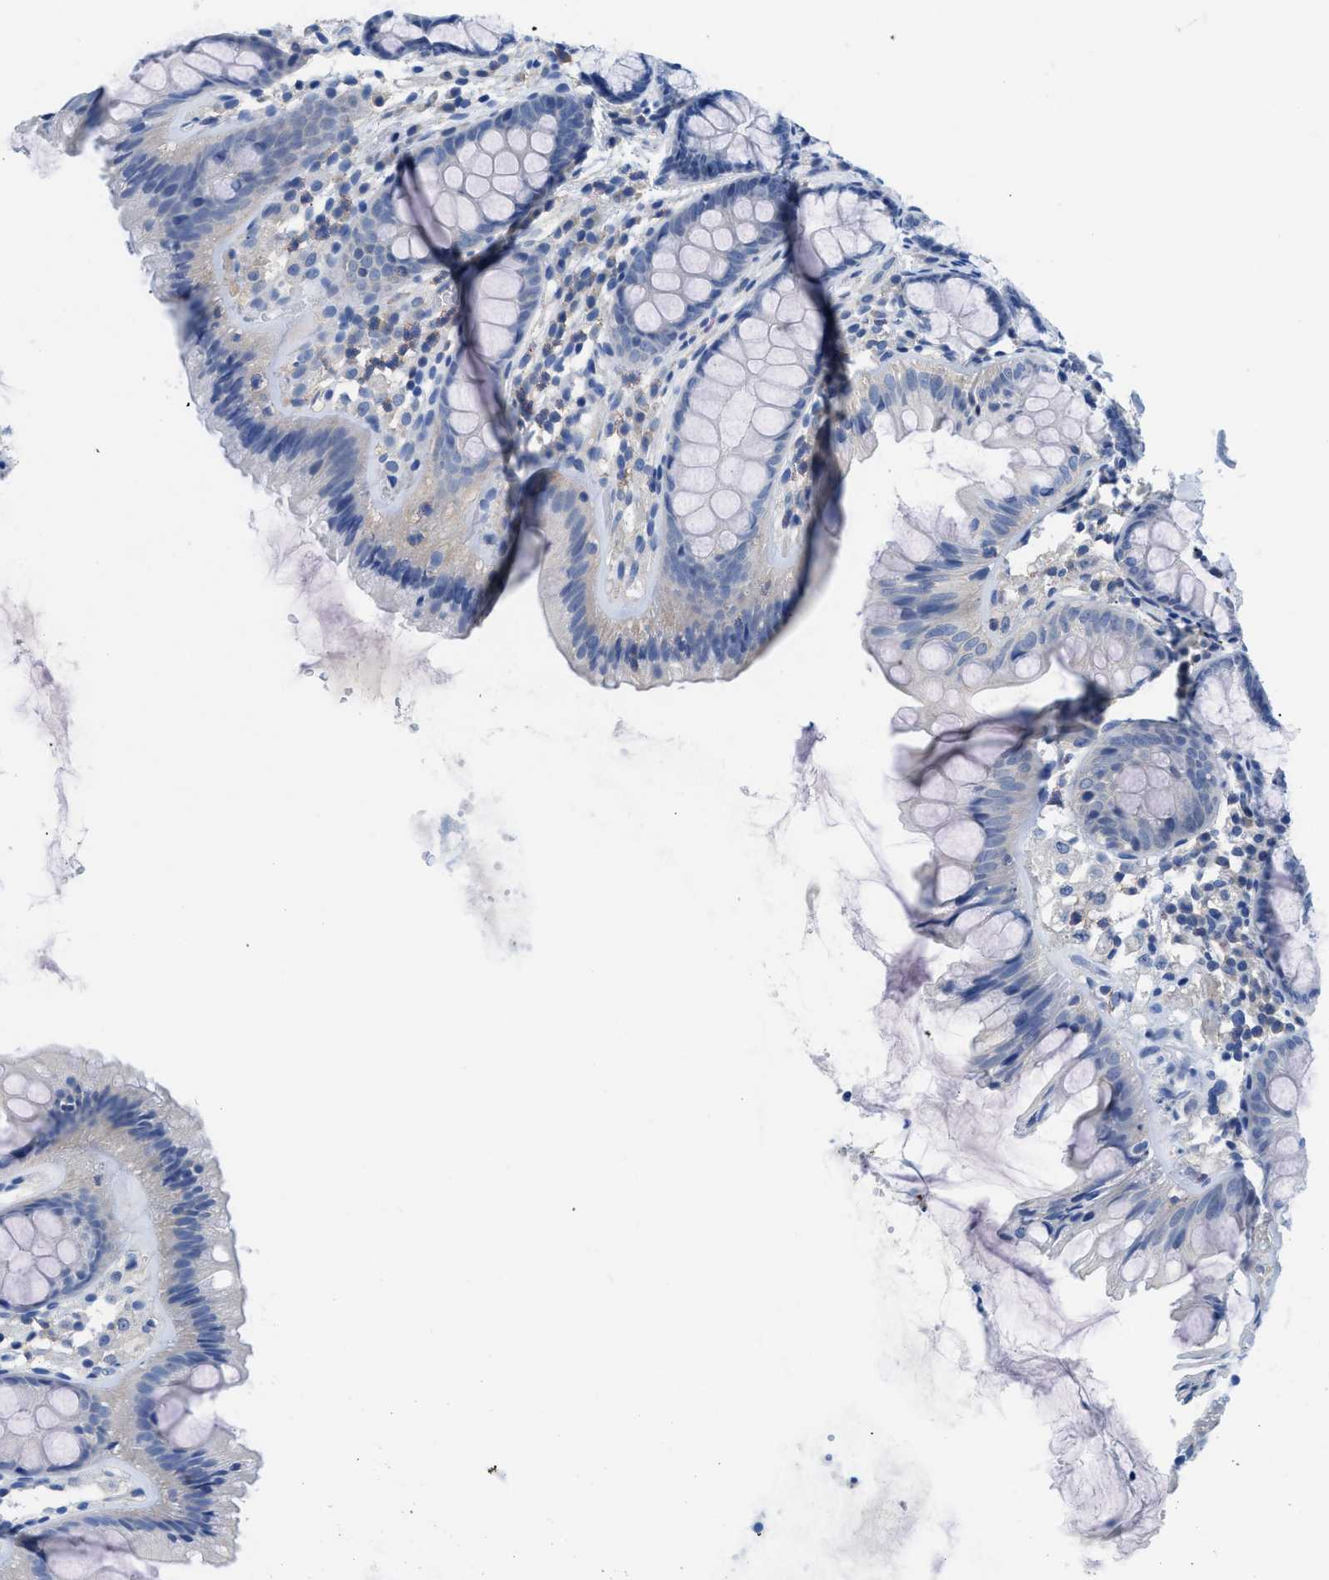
{"staining": {"intensity": "negative", "quantity": "none", "location": "none"}, "tissue": "colon", "cell_type": "Endothelial cells", "image_type": "normal", "snomed": [{"axis": "morphology", "description": "Normal tissue, NOS"}, {"axis": "topography", "description": "Colon"}], "caption": "Immunohistochemistry micrograph of unremarkable colon: colon stained with DAB displays no significant protein positivity in endothelial cells.", "gene": "SLC10A6", "patient": {"sex": "female", "age": 56}}